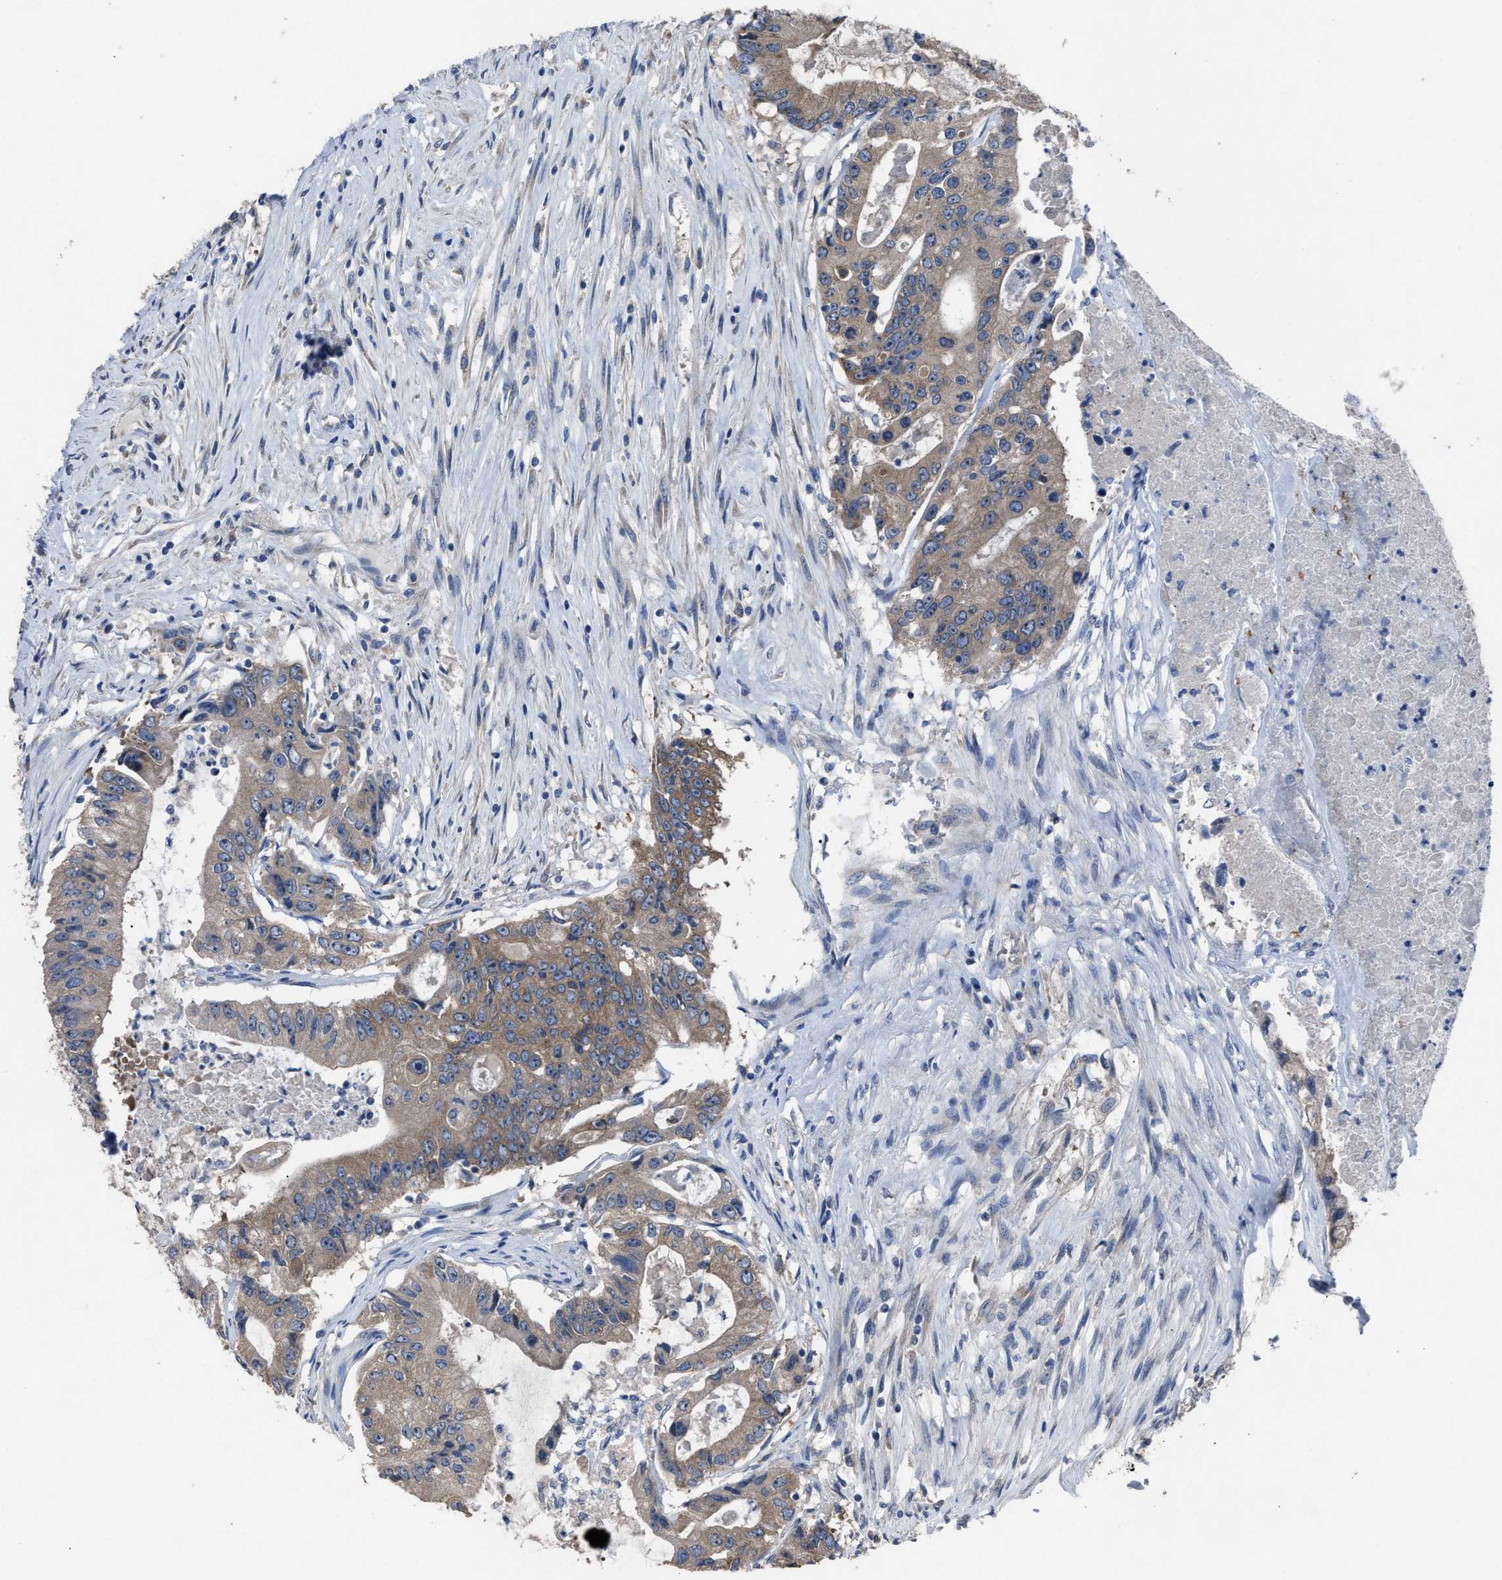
{"staining": {"intensity": "weak", "quantity": ">75%", "location": "cytoplasmic/membranous"}, "tissue": "colorectal cancer", "cell_type": "Tumor cells", "image_type": "cancer", "snomed": [{"axis": "morphology", "description": "Adenocarcinoma, NOS"}, {"axis": "topography", "description": "Colon"}], "caption": "Immunohistochemical staining of colorectal adenocarcinoma exhibits low levels of weak cytoplasmic/membranous positivity in about >75% of tumor cells.", "gene": "UPF1", "patient": {"sex": "female", "age": 77}}